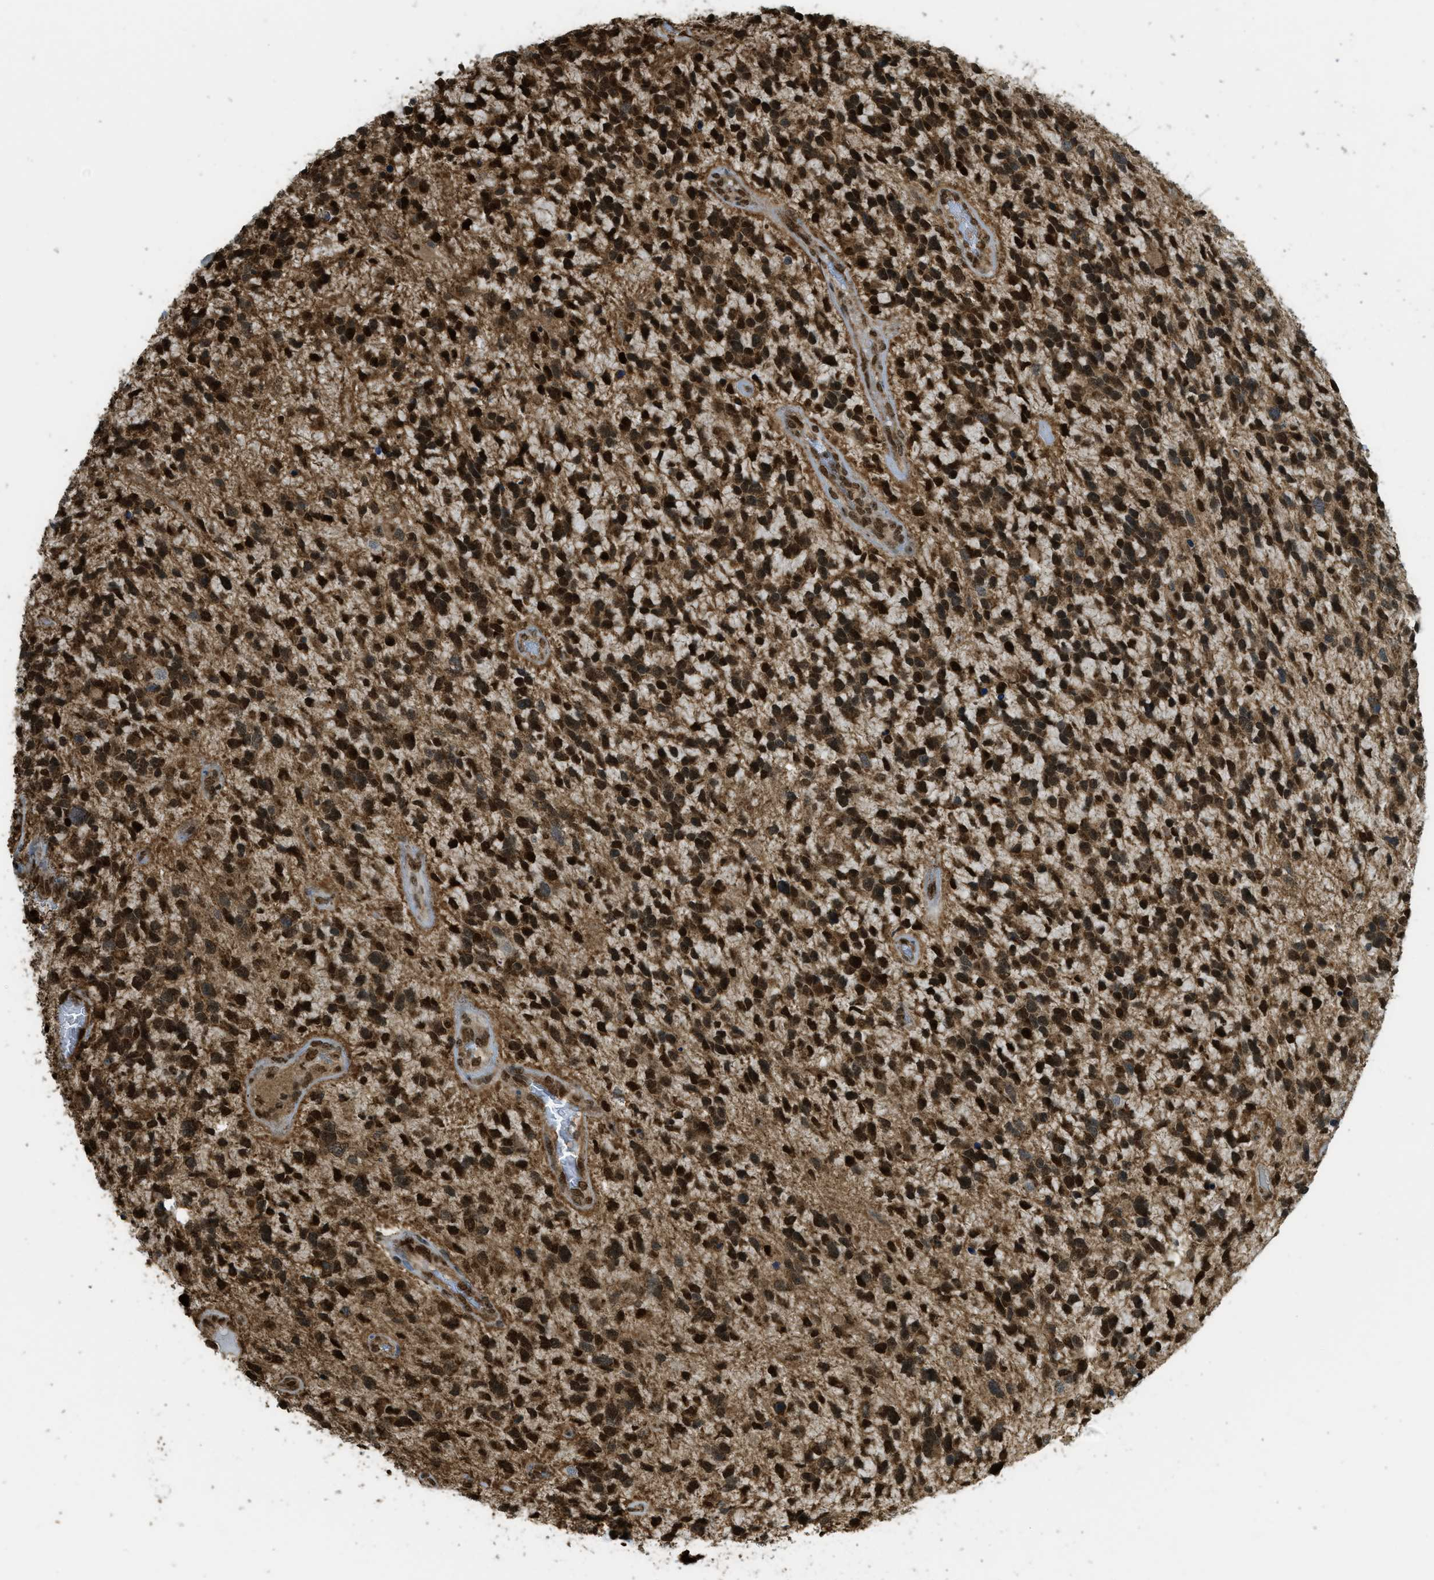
{"staining": {"intensity": "strong", "quantity": ">75%", "location": "cytoplasmic/membranous,nuclear"}, "tissue": "glioma", "cell_type": "Tumor cells", "image_type": "cancer", "snomed": [{"axis": "morphology", "description": "Glioma, malignant, High grade"}, {"axis": "topography", "description": "Brain"}], "caption": "The image demonstrates immunohistochemical staining of malignant high-grade glioma. There is strong cytoplasmic/membranous and nuclear expression is identified in approximately >75% of tumor cells. (Brightfield microscopy of DAB IHC at high magnification).", "gene": "TNPO1", "patient": {"sex": "female", "age": 58}}